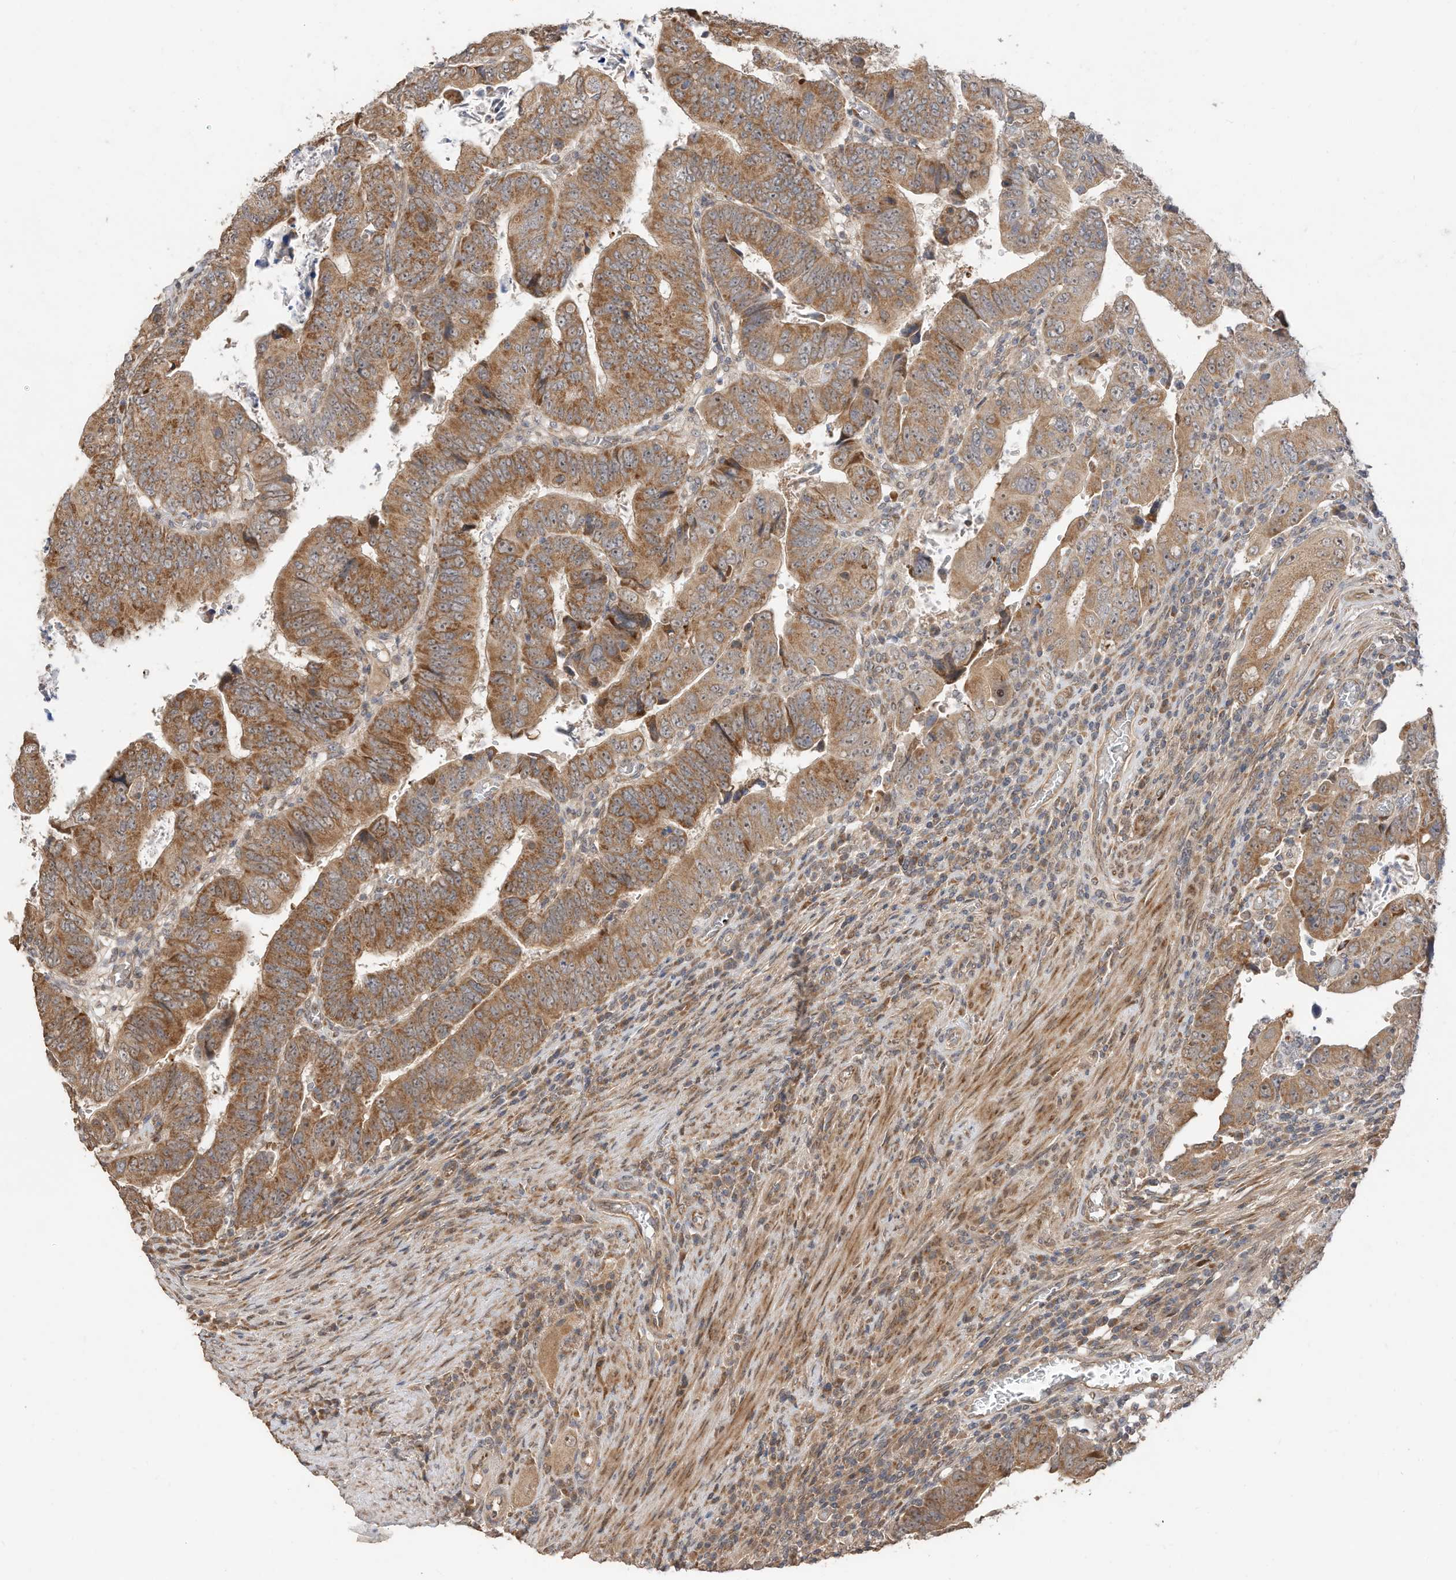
{"staining": {"intensity": "moderate", "quantity": ">75%", "location": "cytoplasmic/membranous"}, "tissue": "colorectal cancer", "cell_type": "Tumor cells", "image_type": "cancer", "snomed": [{"axis": "morphology", "description": "Normal tissue, NOS"}, {"axis": "morphology", "description": "Adenocarcinoma, NOS"}, {"axis": "topography", "description": "Rectum"}], "caption": "Immunohistochemistry (IHC) (DAB) staining of human colorectal cancer (adenocarcinoma) demonstrates moderate cytoplasmic/membranous protein staining in approximately >75% of tumor cells.", "gene": "CAGE1", "patient": {"sex": "female", "age": 65}}